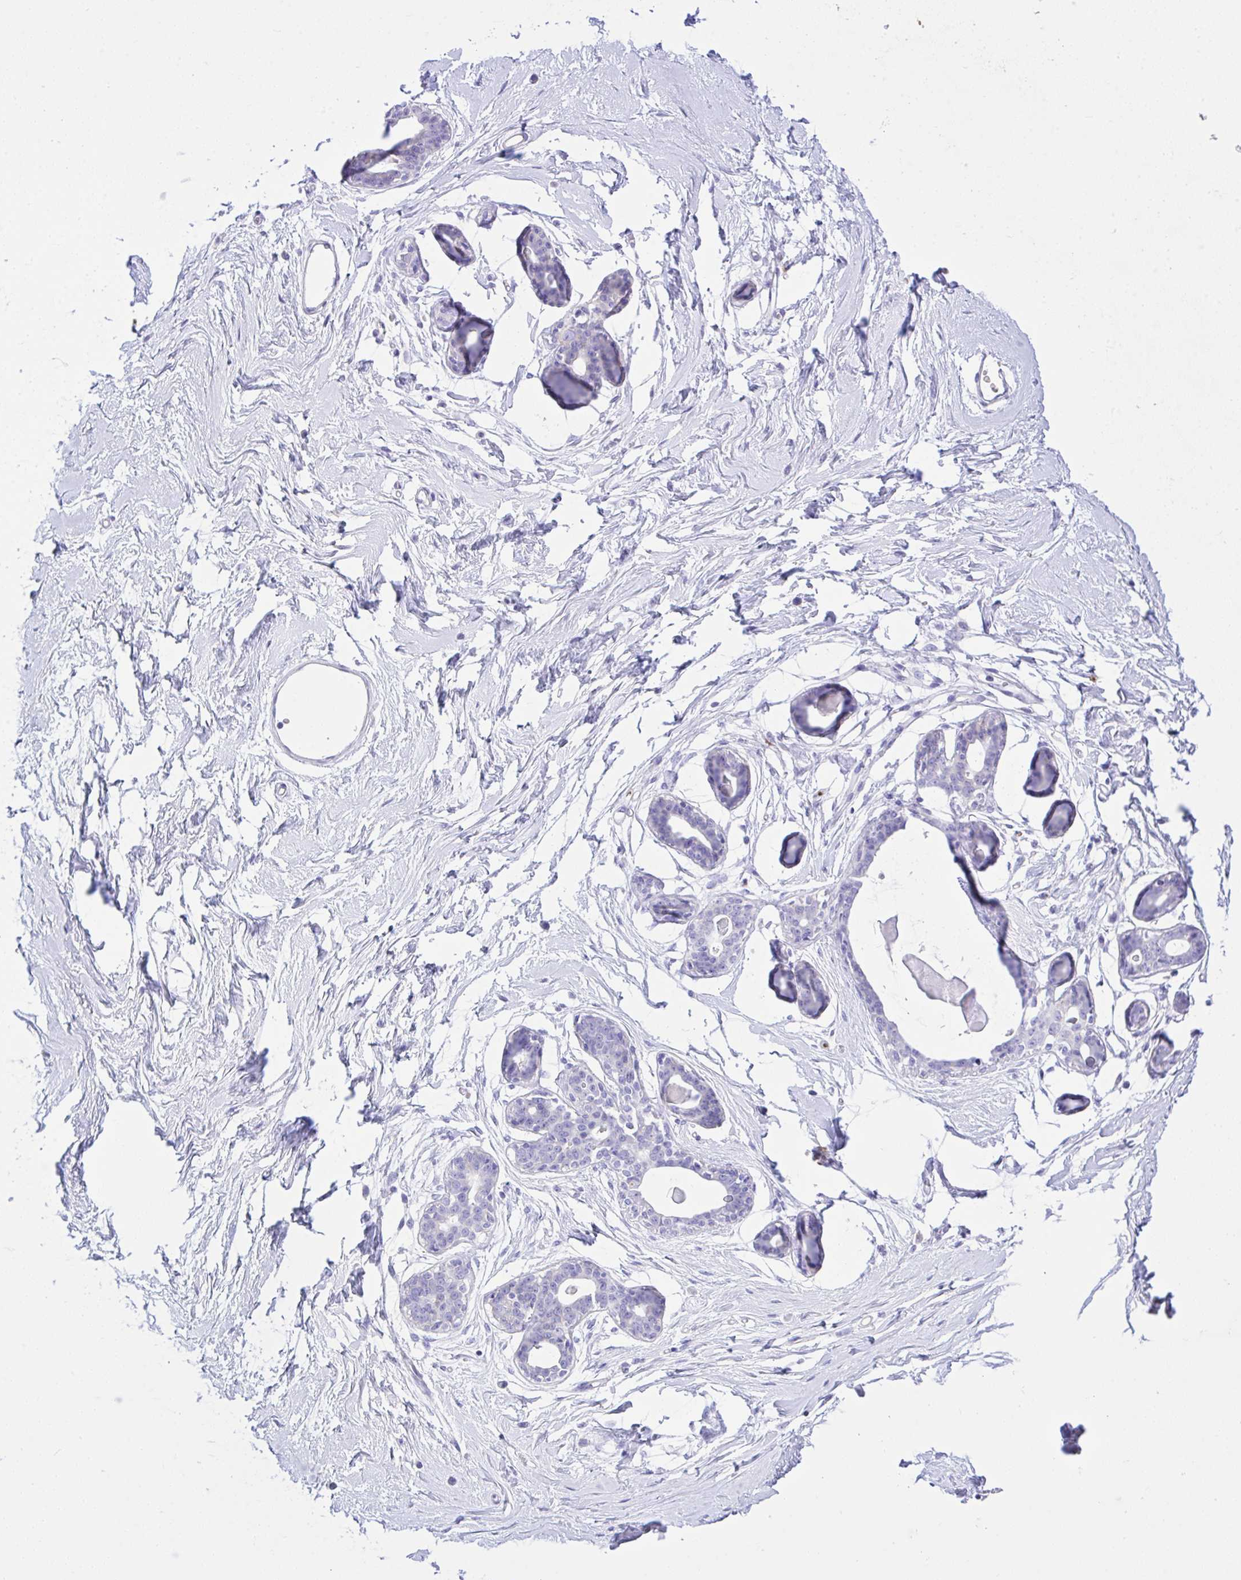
{"staining": {"intensity": "negative", "quantity": "none", "location": "none"}, "tissue": "breast", "cell_type": "Adipocytes", "image_type": "normal", "snomed": [{"axis": "morphology", "description": "Normal tissue, NOS"}, {"axis": "topography", "description": "Breast"}], "caption": "Adipocytes show no significant protein expression in benign breast. (Stains: DAB (3,3'-diaminobenzidine) IHC with hematoxylin counter stain, Microscopy: brightfield microscopy at high magnification).", "gene": "ZNF221", "patient": {"sex": "female", "age": 45}}